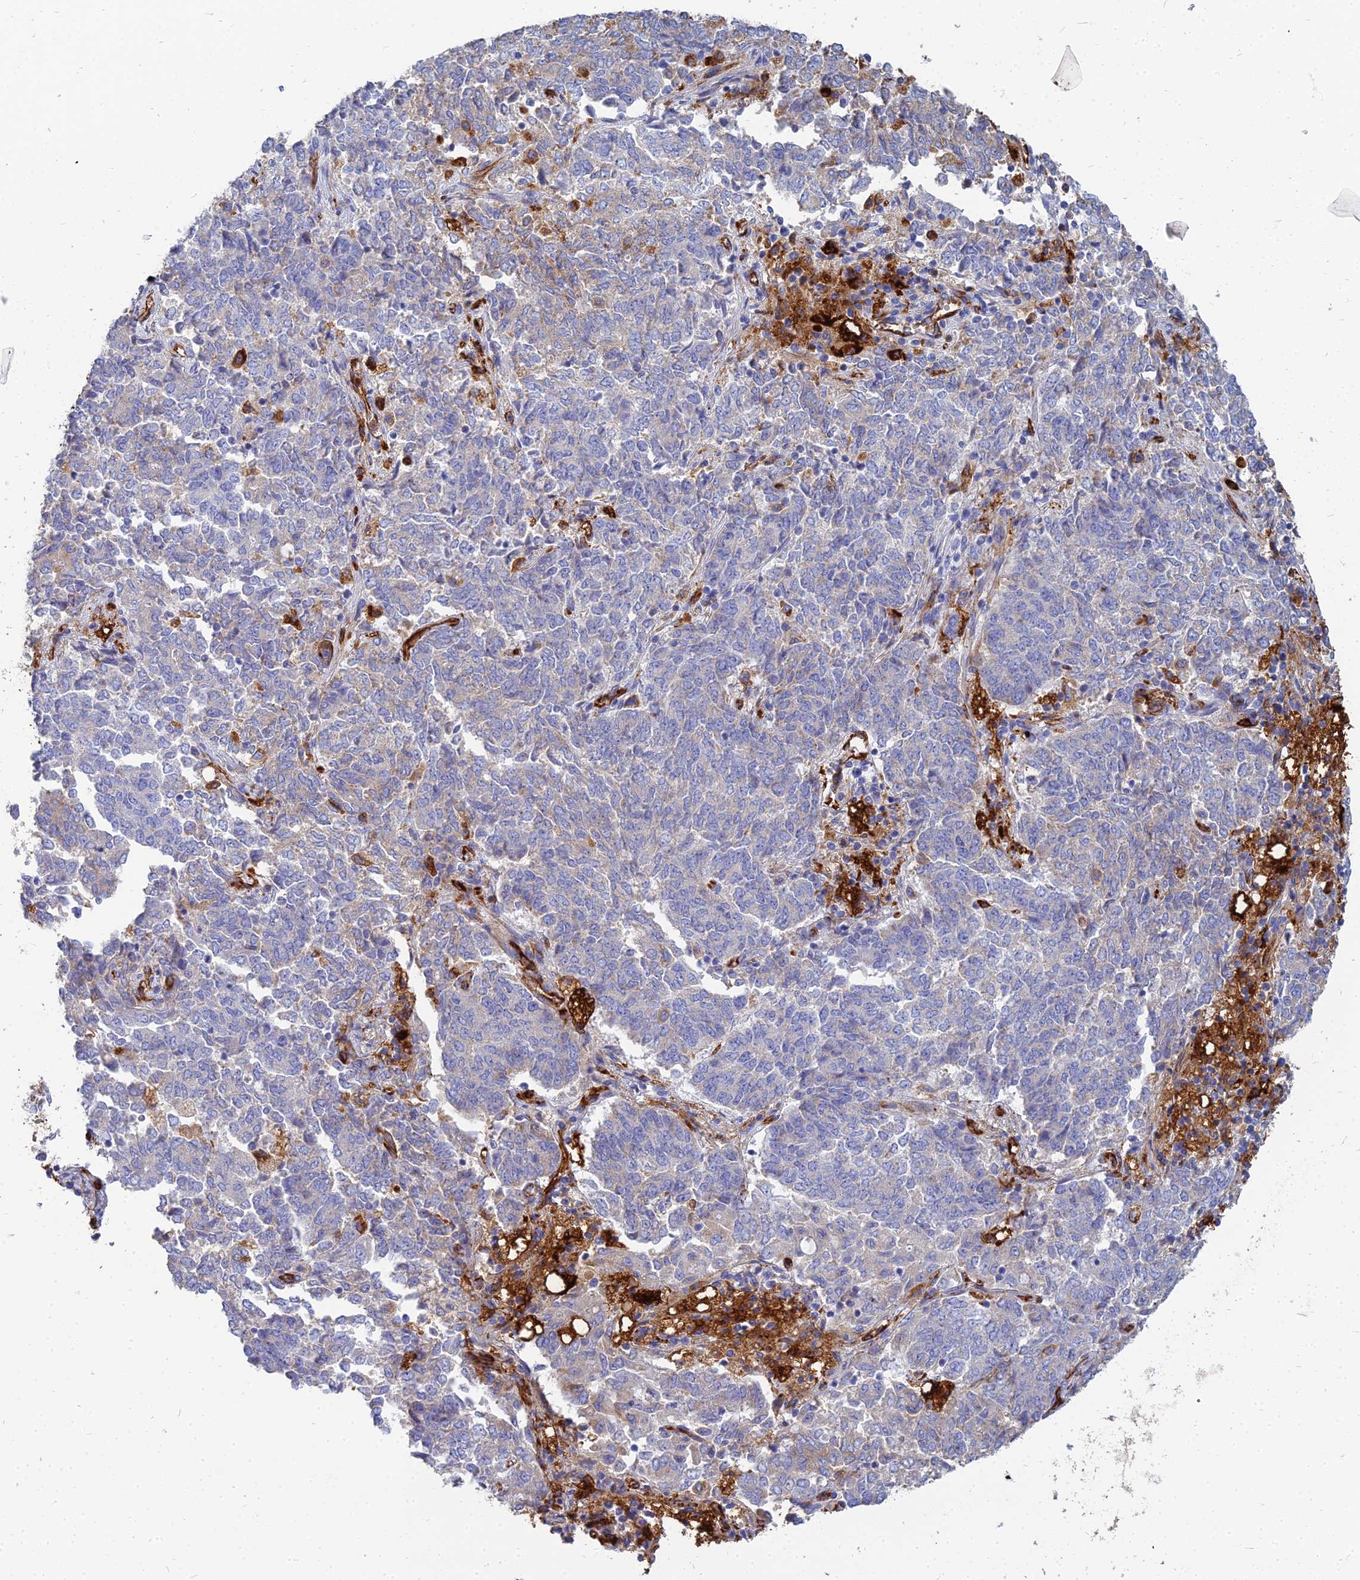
{"staining": {"intensity": "negative", "quantity": "none", "location": "none"}, "tissue": "endometrial cancer", "cell_type": "Tumor cells", "image_type": "cancer", "snomed": [{"axis": "morphology", "description": "Adenocarcinoma, NOS"}, {"axis": "topography", "description": "Endometrium"}], "caption": "The histopathology image exhibits no staining of tumor cells in adenocarcinoma (endometrial). The staining is performed using DAB (3,3'-diaminobenzidine) brown chromogen with nuclei counter-stained in using hematoxylin.", "gene": "VAT1", "patient": {"sex": "female", "age": 80}}